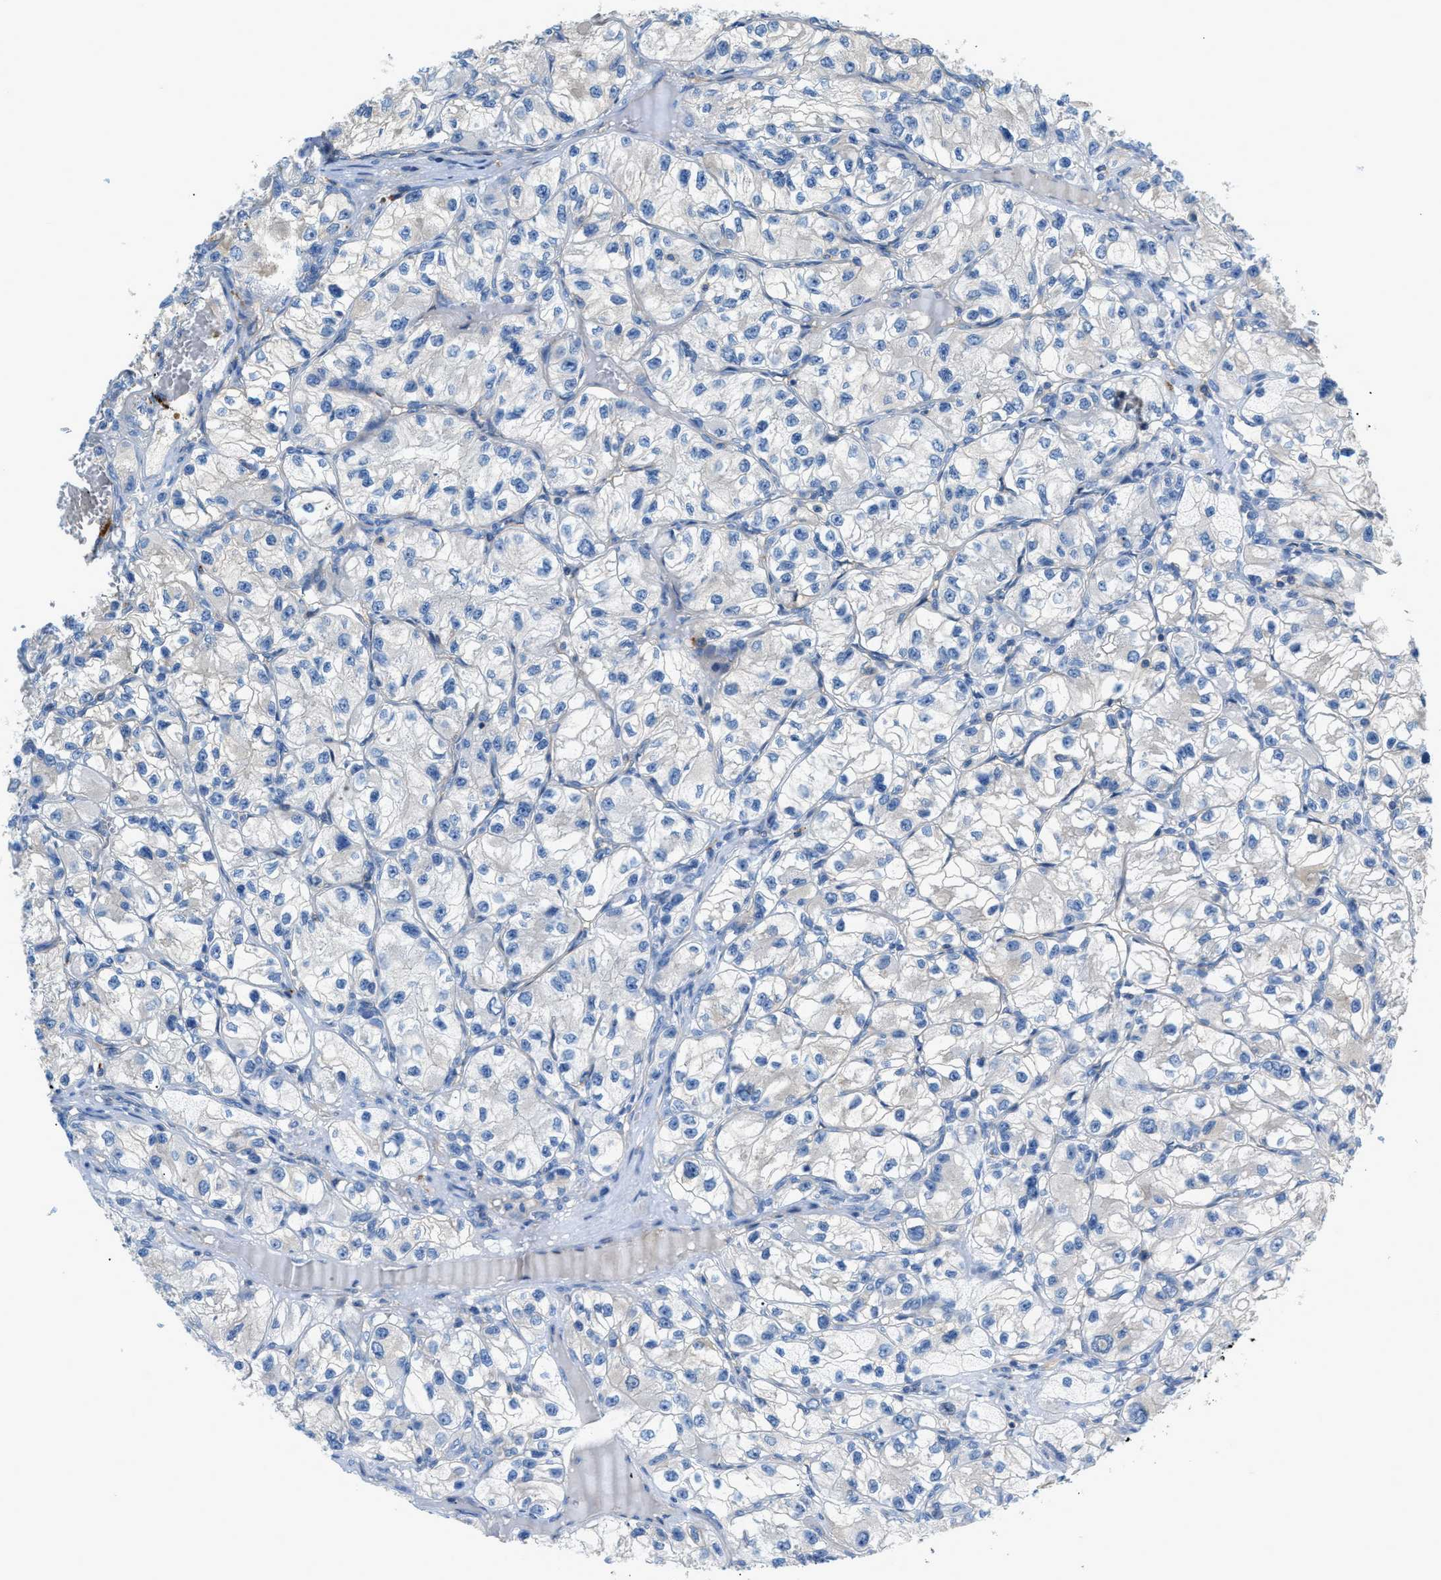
{"staining": {"intensity": "negative", "quantity": "none", "location": "none"}, "tissue": "renal cancer", "cell_type": "Tumor cells", "image_type": "cancer", "snomed": [{"axis": "morphology", "description": "Adenocarcinoma, NOS"}, {"axis": "topography", "description": "Kidney"}], "caption": "Tumor cells are negative for brown protein staining in renal cancer.", "gene": "ORAI1", "patient": {"sex": "female", "age": 57}}